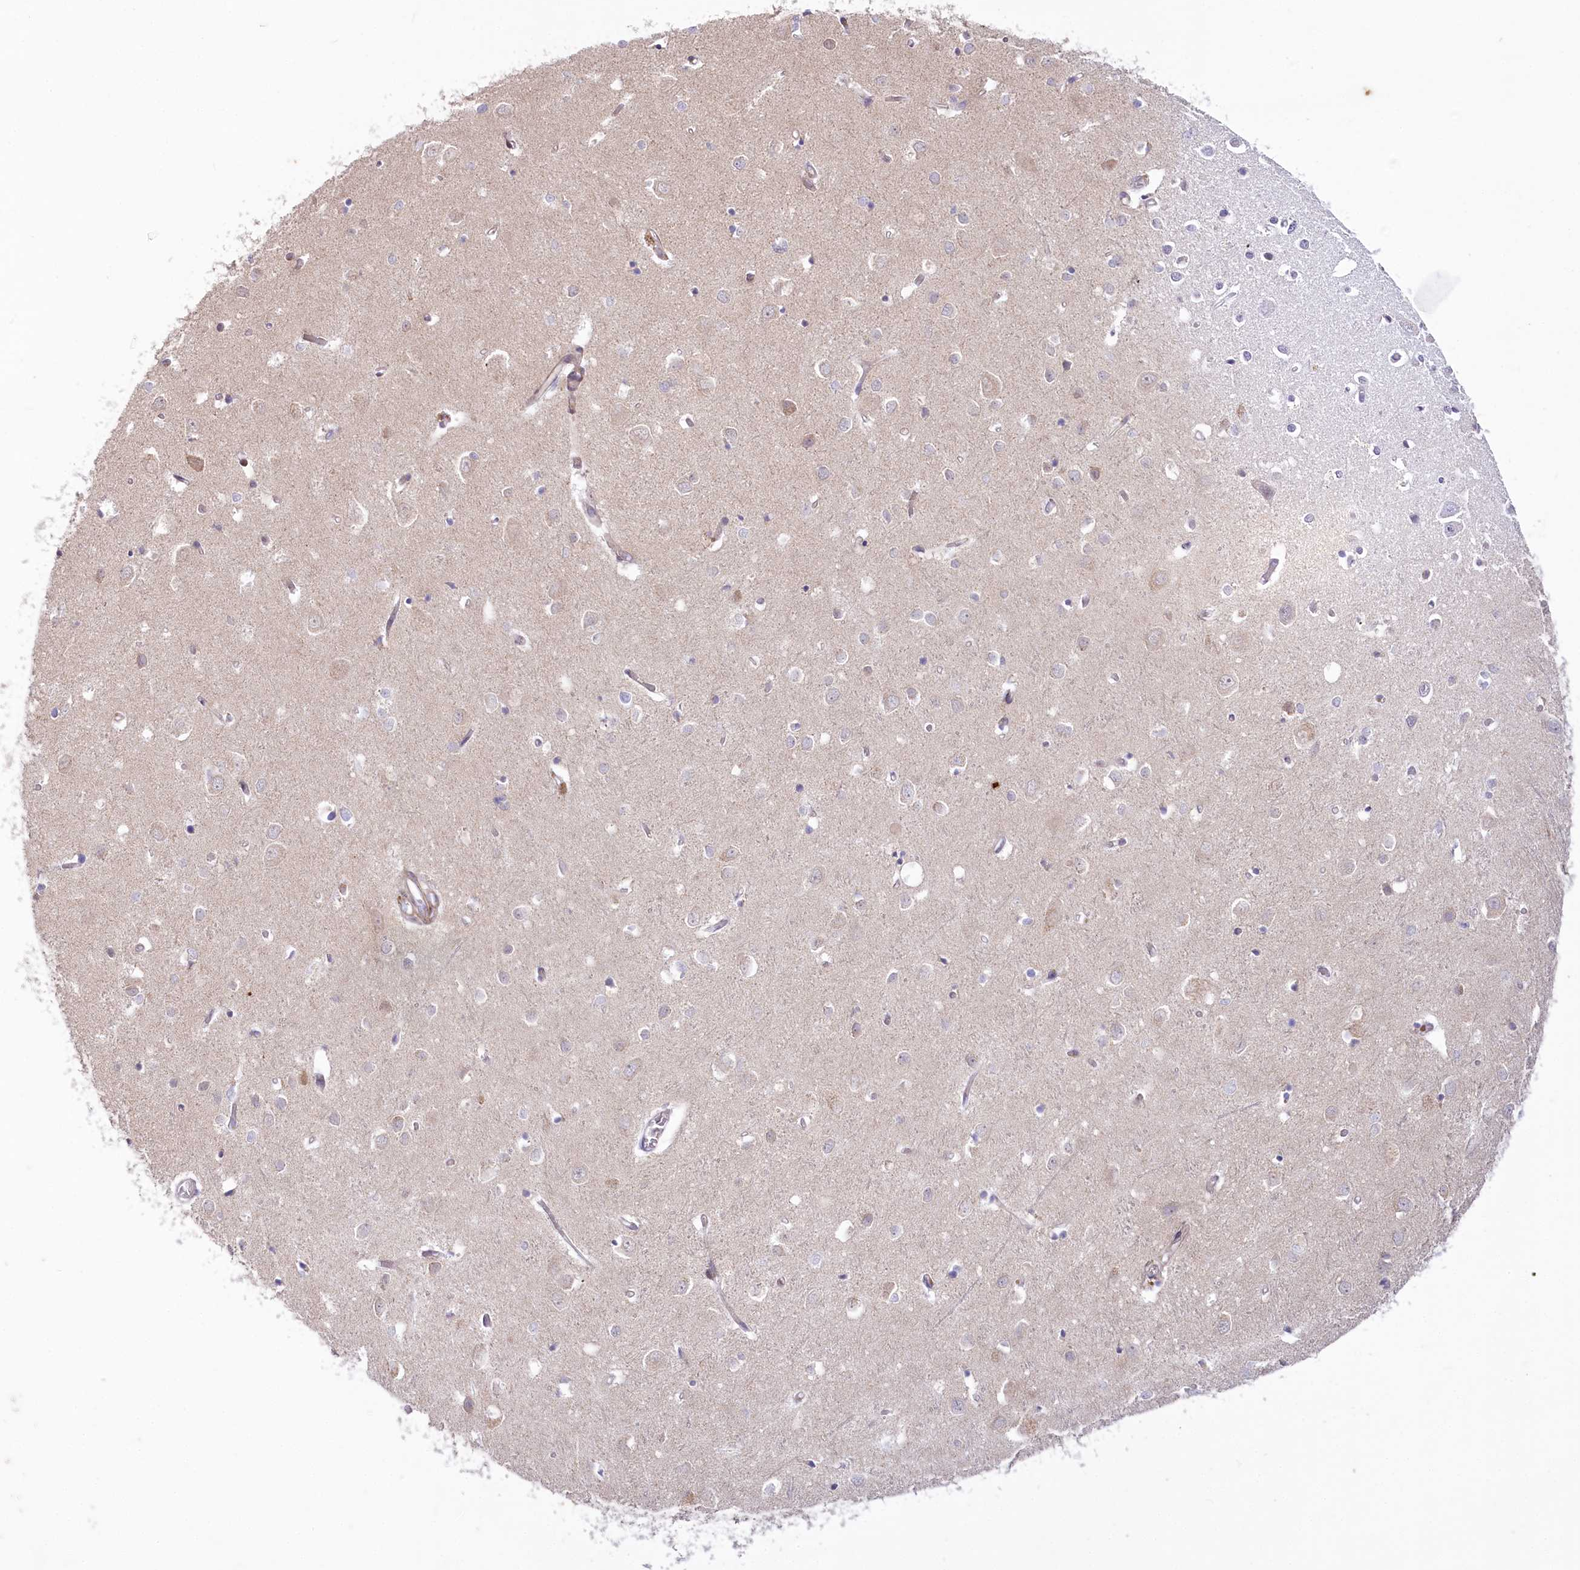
{"staining": {"intensity": "moderate", "quantity": "25%-75%", "location": "cytoplasmic/membranous"}, "tissue": "cerebral cortex", "cell_type": "Endothelial cells", "image_type": "normal", "snomed": [{"axis": "morphology", "description": "Normal tissue, NOS"}, {"axis": "topography", "description": "Cerebral cortex"}], "caption": "This image shows immunohistochemistry (IHC) staining of benign human cerebral cortex, with medium moderate cytoplasmic/membranous expression in approximately 25%-75% of endothelial cells.", "gene": "MTG1", "patient": {"sex": "female", "age": 64}}